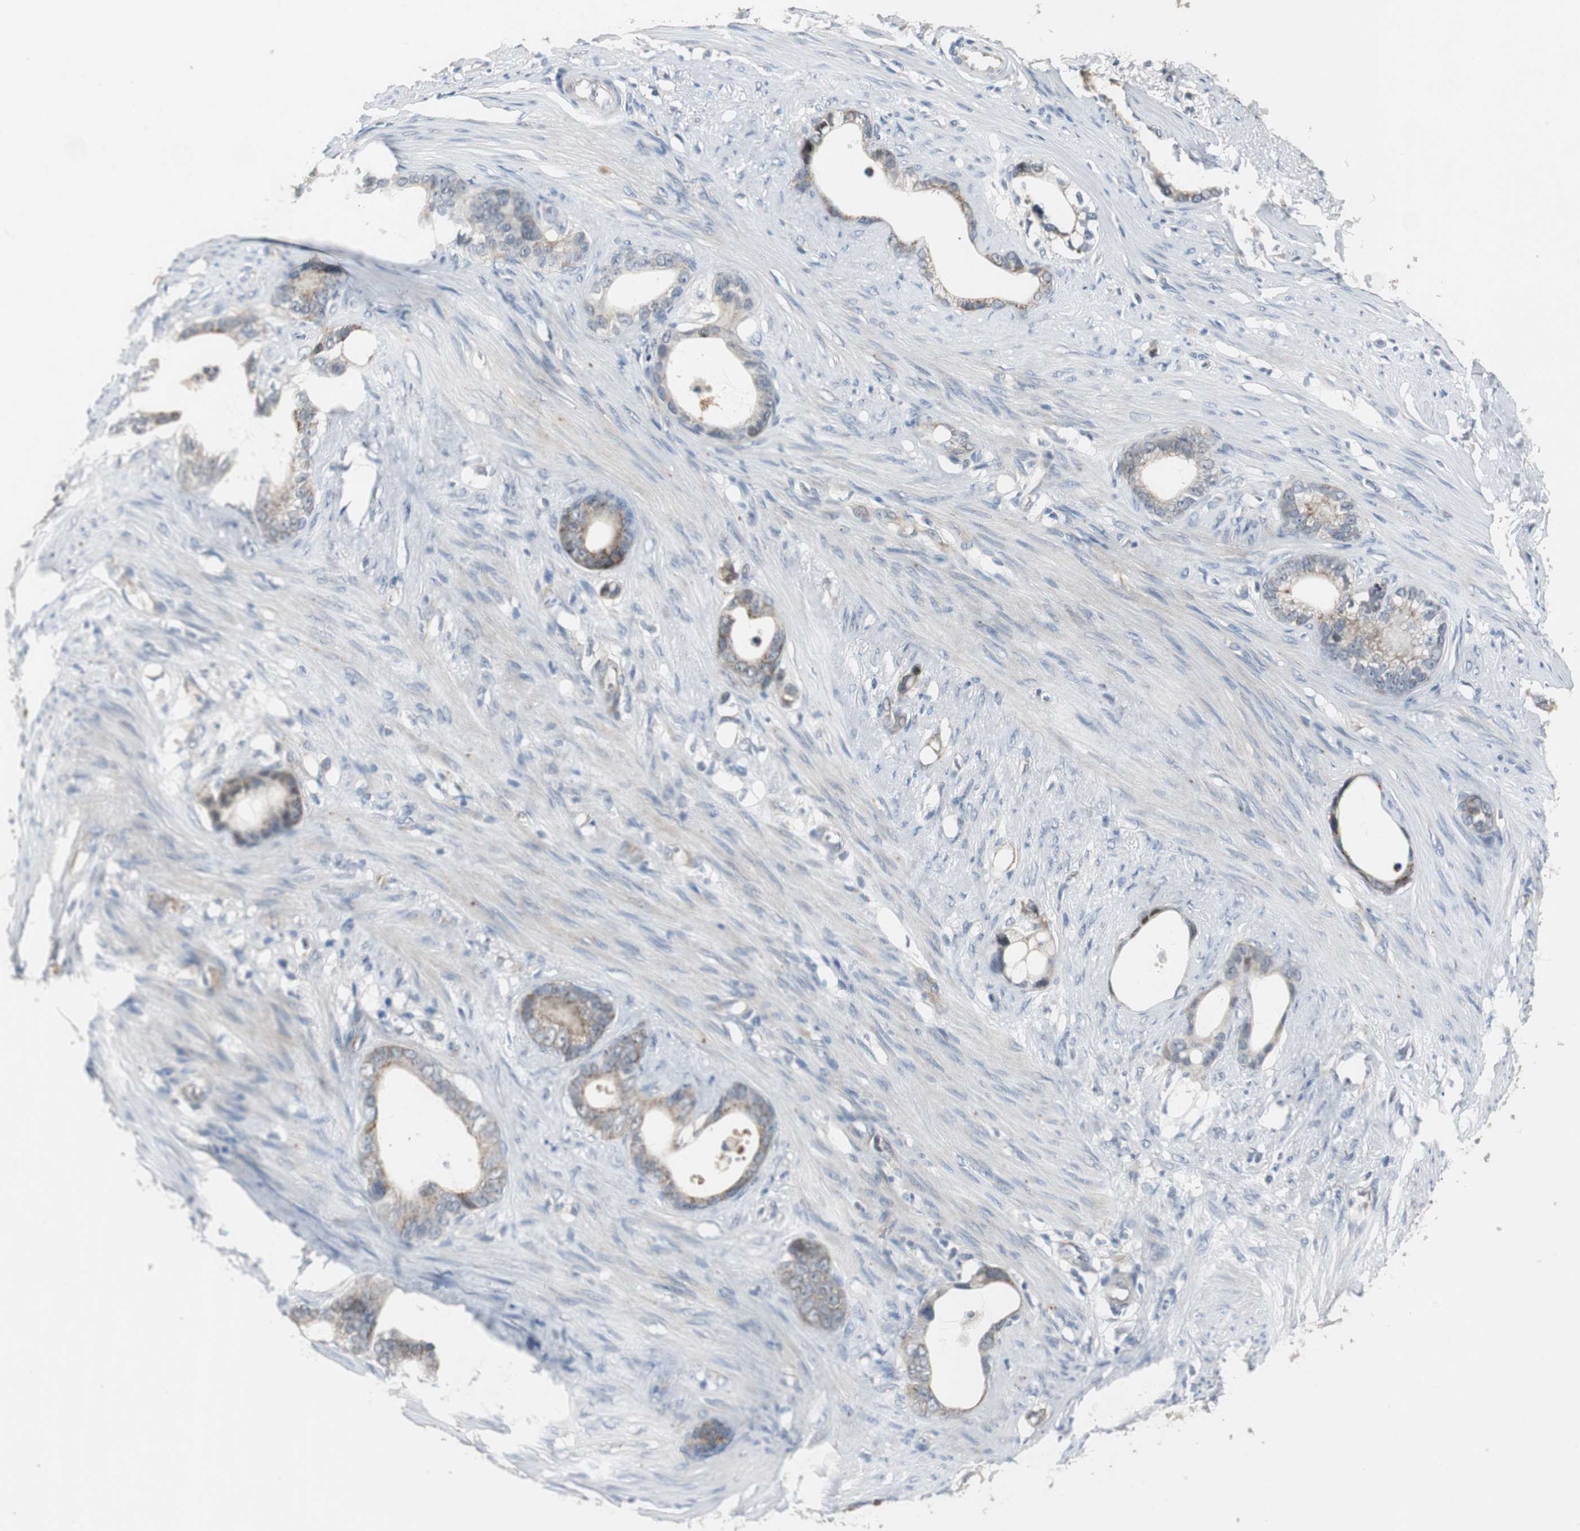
{"staining": {"intensity": "moderate", "quantity": ">75%", "location": "cytoplasmic/membranous"}, "tissue": "stomach cancer", "cell_type": "Tumor cells", "image_type": "cancer", "snomed": [{"axis": "morphology", "description": "Adenocarcinoma, NOS"}, {"axis": "topography", "description": "Stomach"}], "caption": "About >75% of tumor cells in stomach cancer (adenocarcinoma) show moderate cytoplasmic/membranous protein expression as visualized by brown immunohistochemical staining.", "gene": "MYT1", "patient": {"sex": "female", "age": 75}}